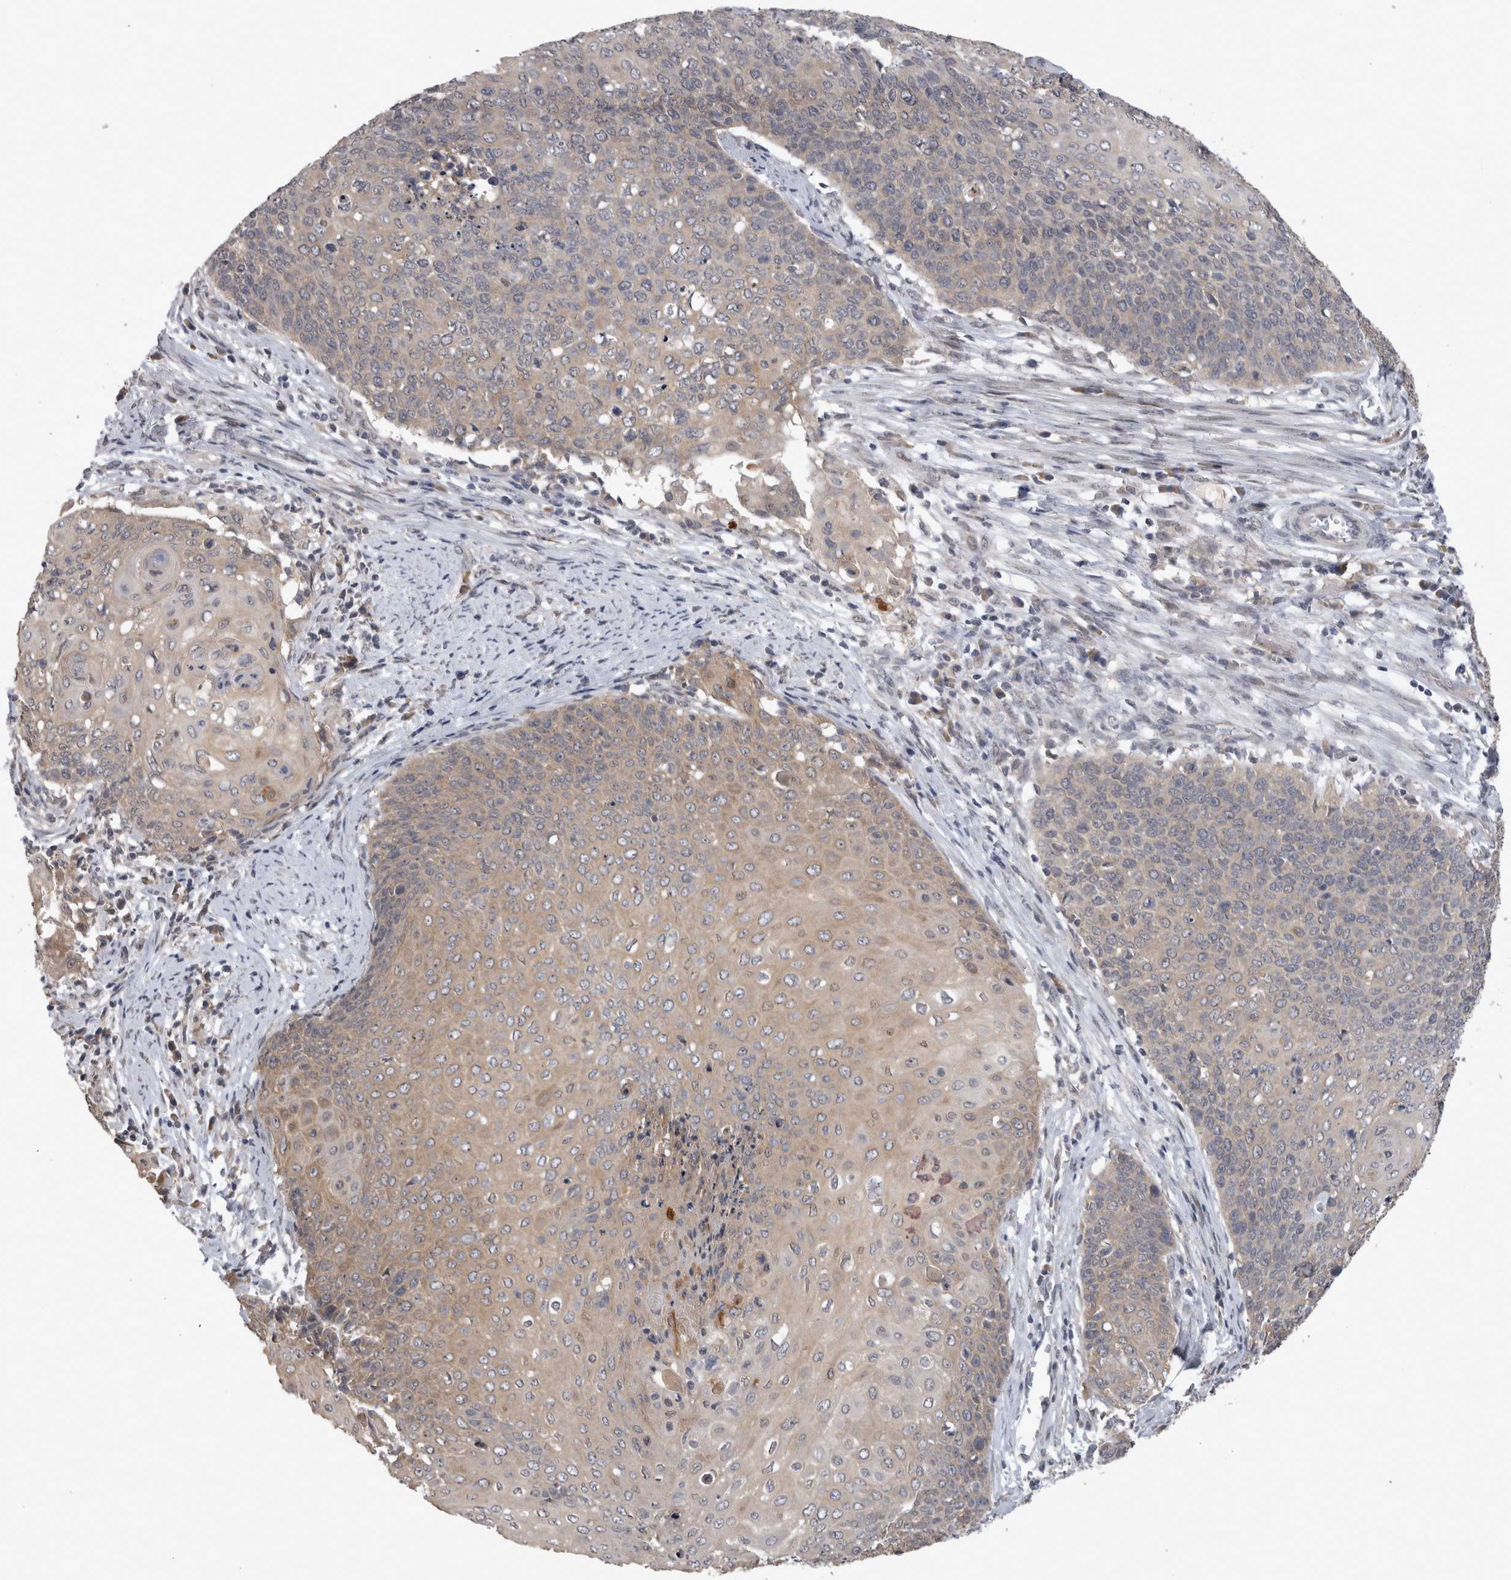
{"staining": {"intensity": "weak", "quantity": "25%-75%", "location": "cytoplasmic/membranous"}, "tissue": "cervical cancer", "cell_type": "Tumor cells", "image_type": "cancer", "snomed": [{"axis": "morphology", "description": "Squamous cell carcinoma, NOS"}, {"axis": "topography", "description": "Cervix"}], "caption": "Cervical cancer stained for a protein displays weak cytoplasmic/membranous positivity in tumor cells. (DAB IHC, brown staining for protein, blue staining for nuclei).", "gene": "ZNF114", "patient": {"sex": "female", "age": 39}}